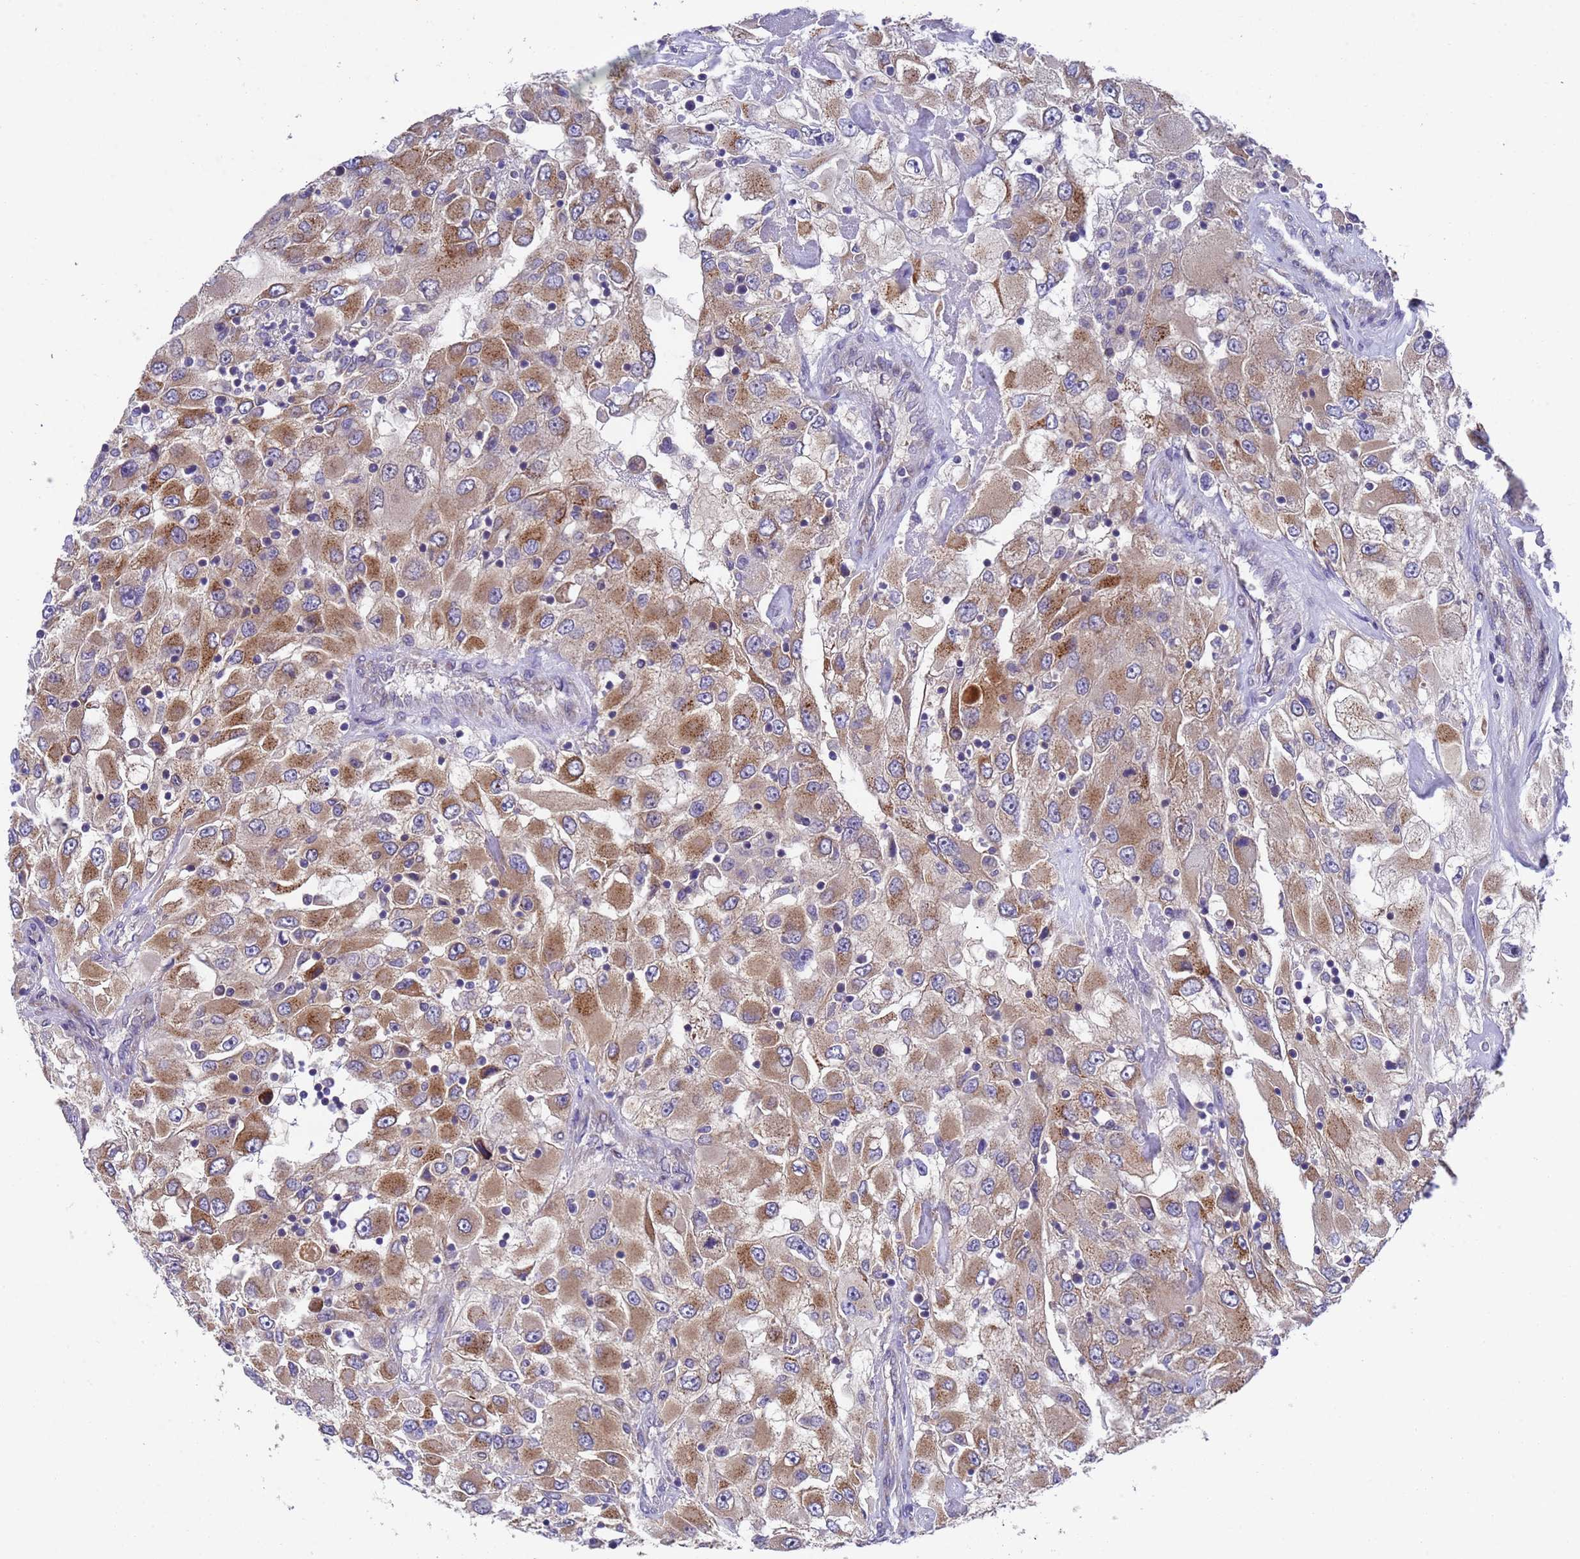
{"staining": {"intensity": "moderate", "quantity": "25%-75%", "location": "cytoplasmic/membranous"}, "tissue": "renal cancer", "cell_type": "Tumor cells", "image_type": "cancer", "snomed": [{"axis": "morphology", "description": "Adenocarcinoma, NOS"}, {"axis": "topography", "description": "Kidney"}], "caption": "DAB (3,3'-diaminobenzidine) immunohistochemical staining of human renal cancer exhibits moderate cytoplasmic/membranous protein positivity in about 25%-75% of tumor cells.", "gene": "DCAF12L2", "patient": {"sex": "female", "age": 52}}